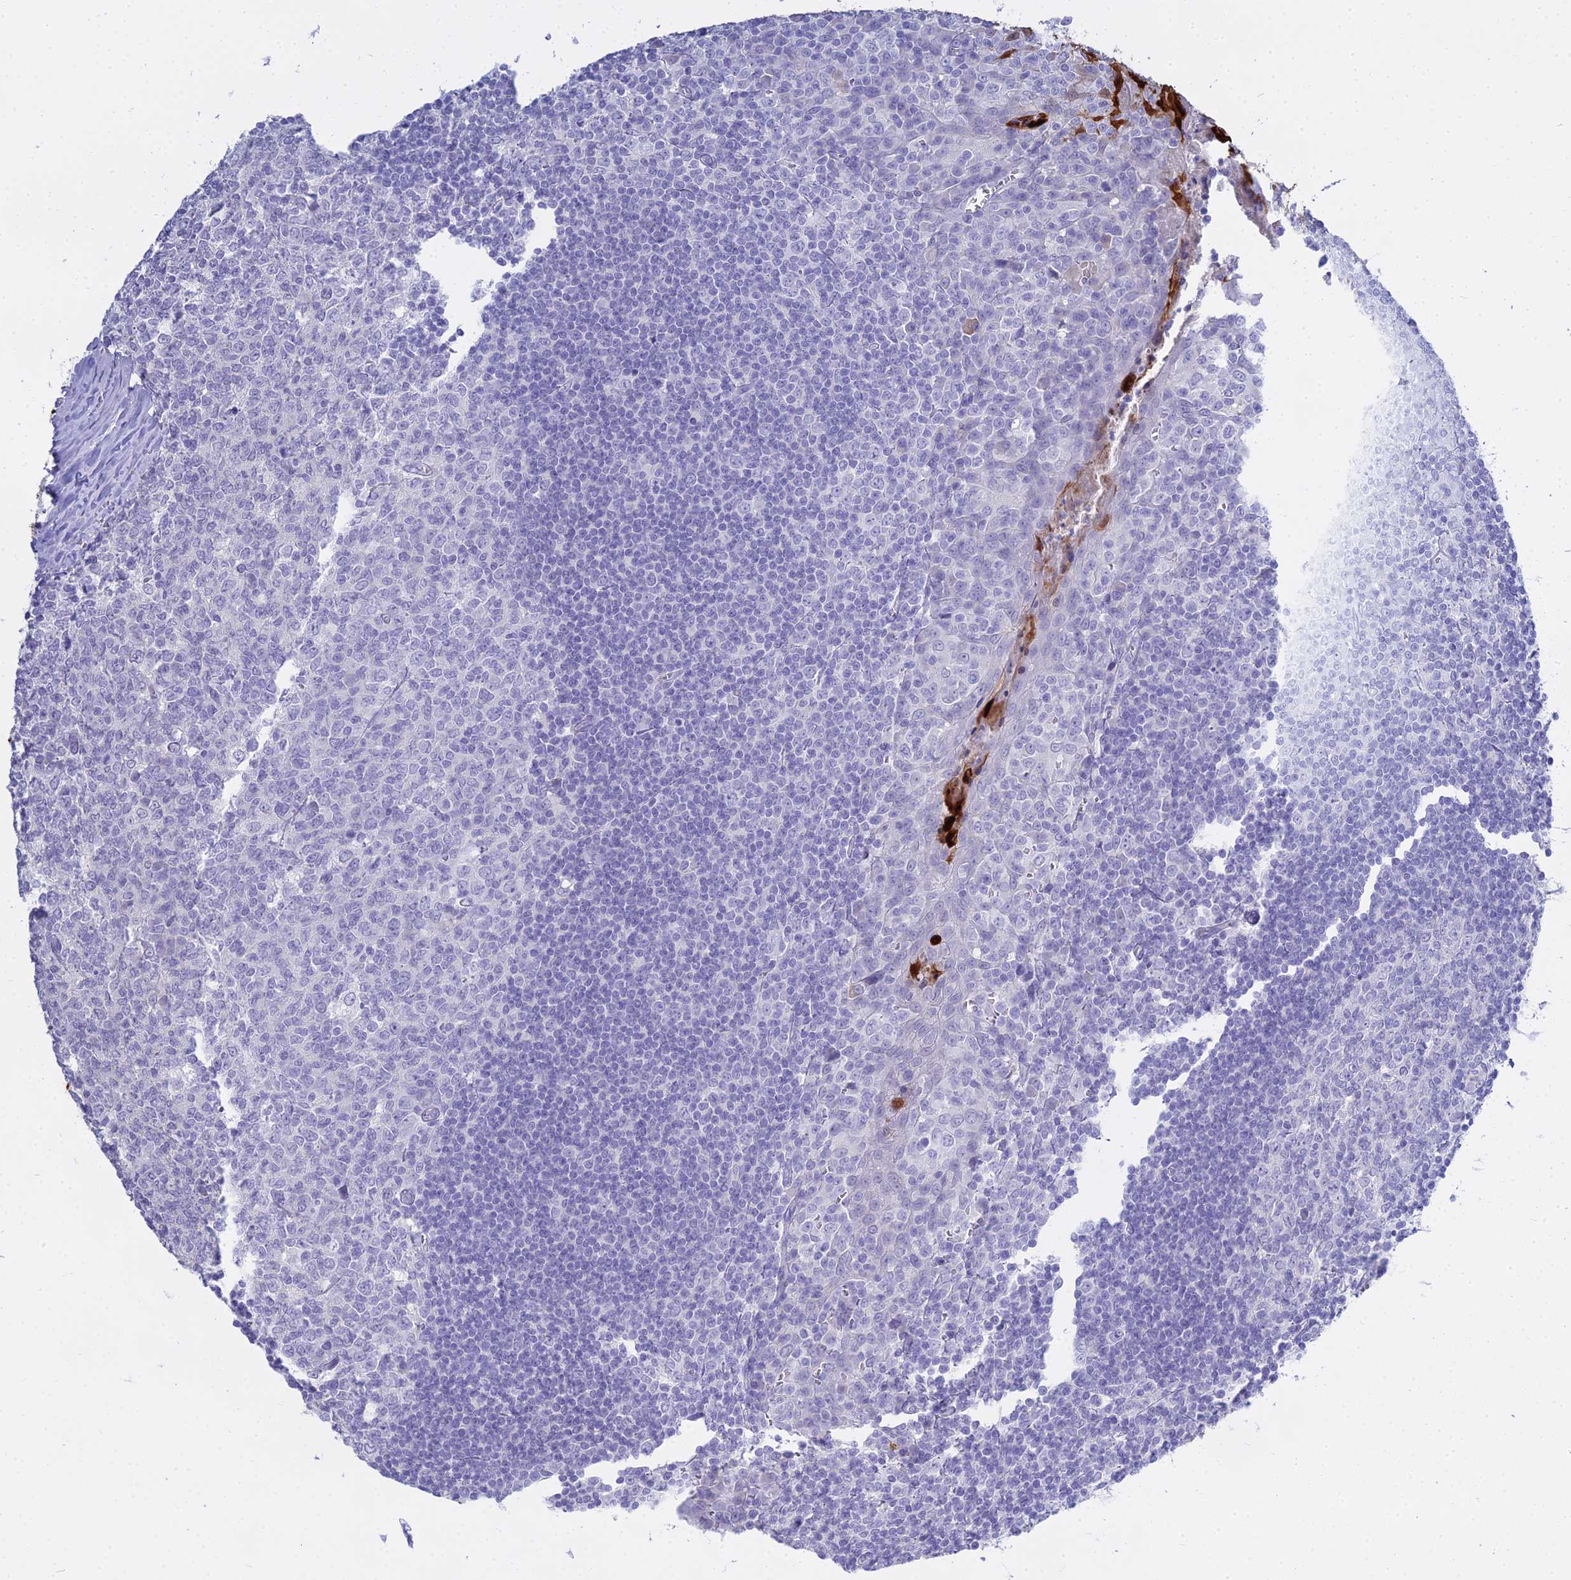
{"staining": {"intensity": "negative", "quantity": "none", "location": "none"}, "tissue": "tonsil", "cell_type": "Germinal center cells", "image_type": "normal", "snomed": [{"axis": "morphology", "description": "Normal tissue, NOS"}, {"axis": "topography", "description": "Tonsil"}], "caption": "Tonsil stained for a protein using immunohistochemistry reveals no expression germinal center cells.", "gene": "S100A7", "patient": {"sex": "male", "age": 27}}